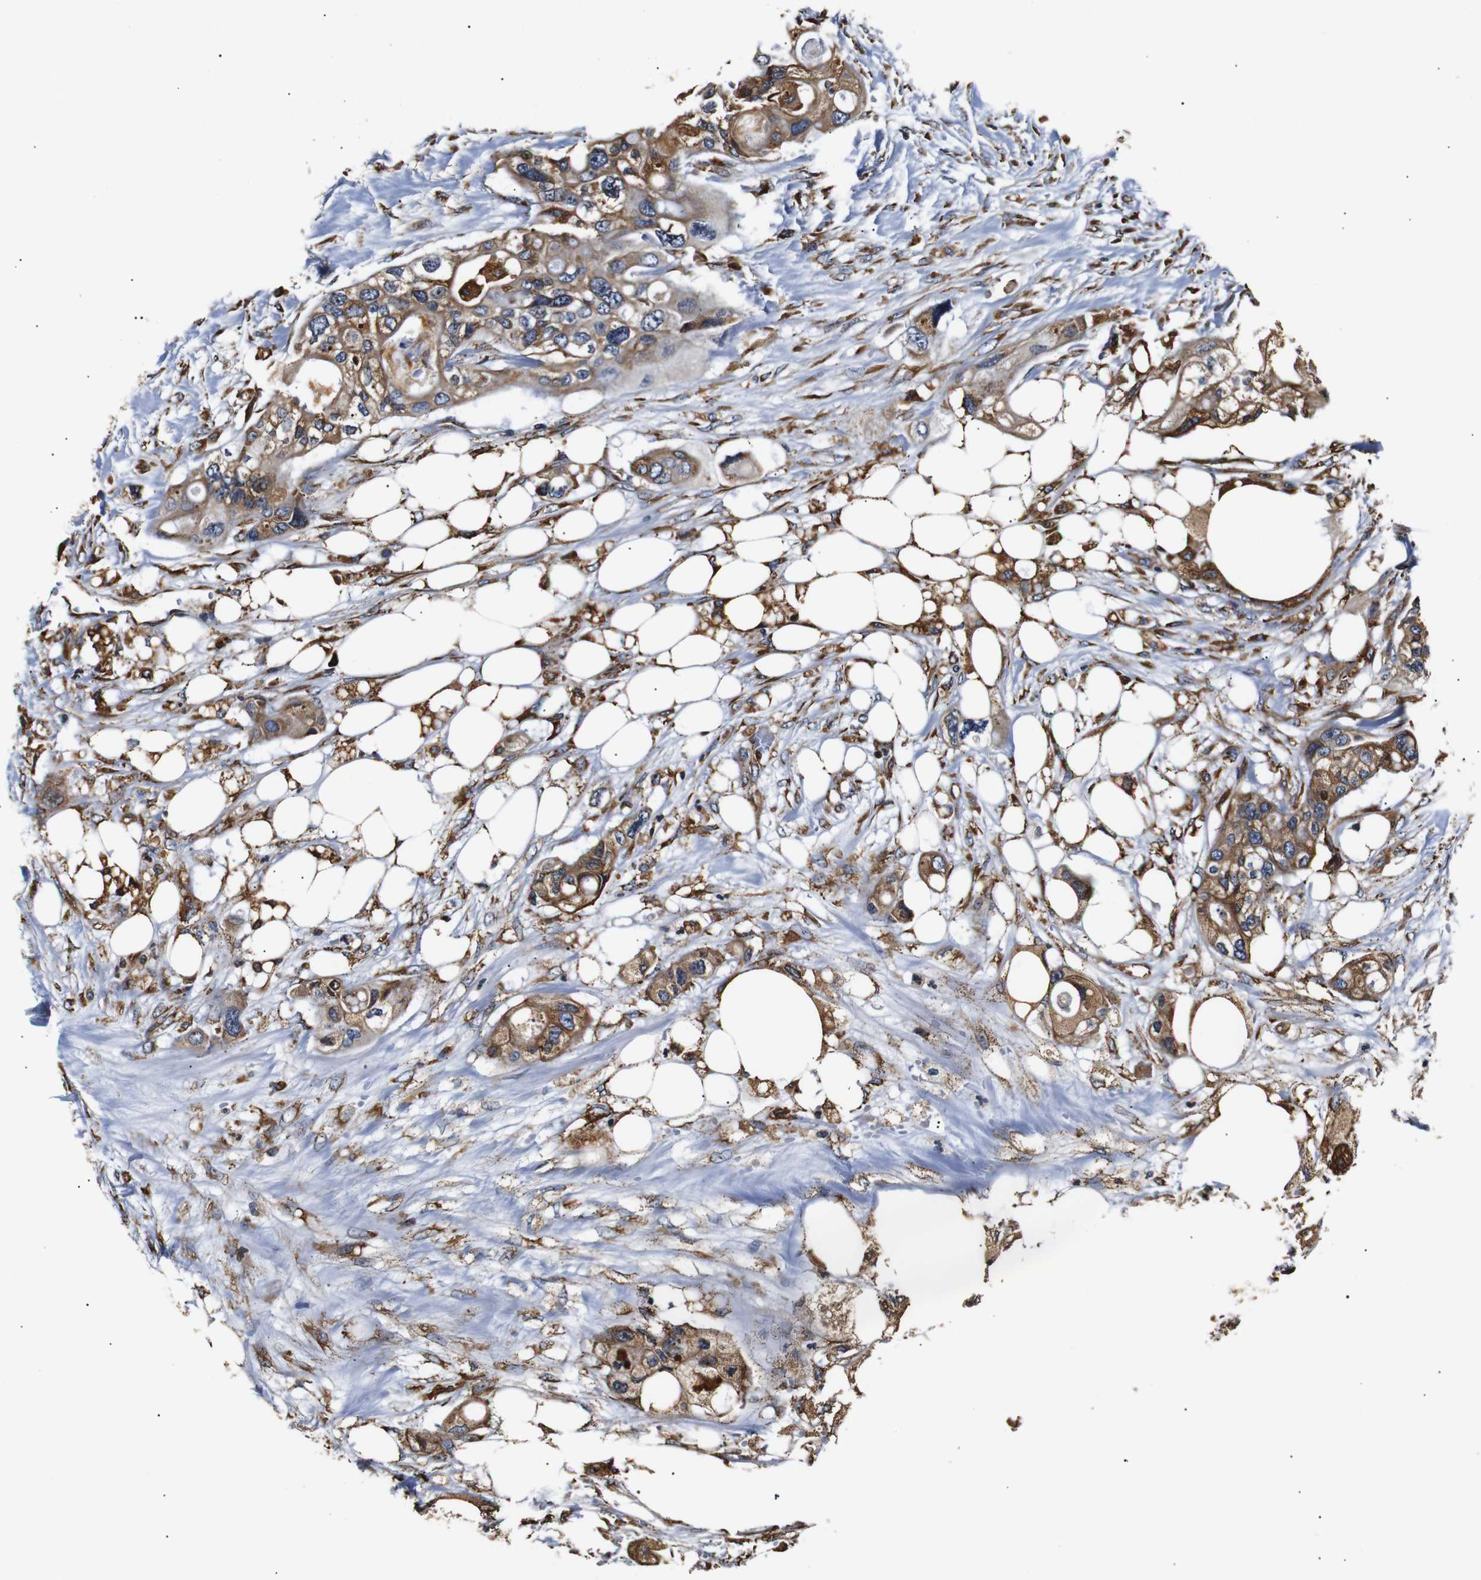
{"staining": {"intensity": "moderate", "quantity": ">75%", "location": "cytoplasmic/membranous"}, "tissue": "colorectal cancer", "cell_type": "Tumor cells", "image_type": "cancer", "snomed": [{"axis": "morphology", "description": "Adenocarcinoma, NOS"}, {"axis": "topography", "description": "Colon"}], "caption": "Adenocarcinoma (colorectal) stained with IHC shows moderate cytoplasmic/membranous expression in approximately >75% of tumor cells. The staining was performed using DAB (3,3'-diaminobenzidine) to visualize the protein expression in brown, while the nuclei were stained in blue with hematoxylin (Magnification: 20x).", "gene": "HHIP", "patient": {"sex": "female", "age": 57}}